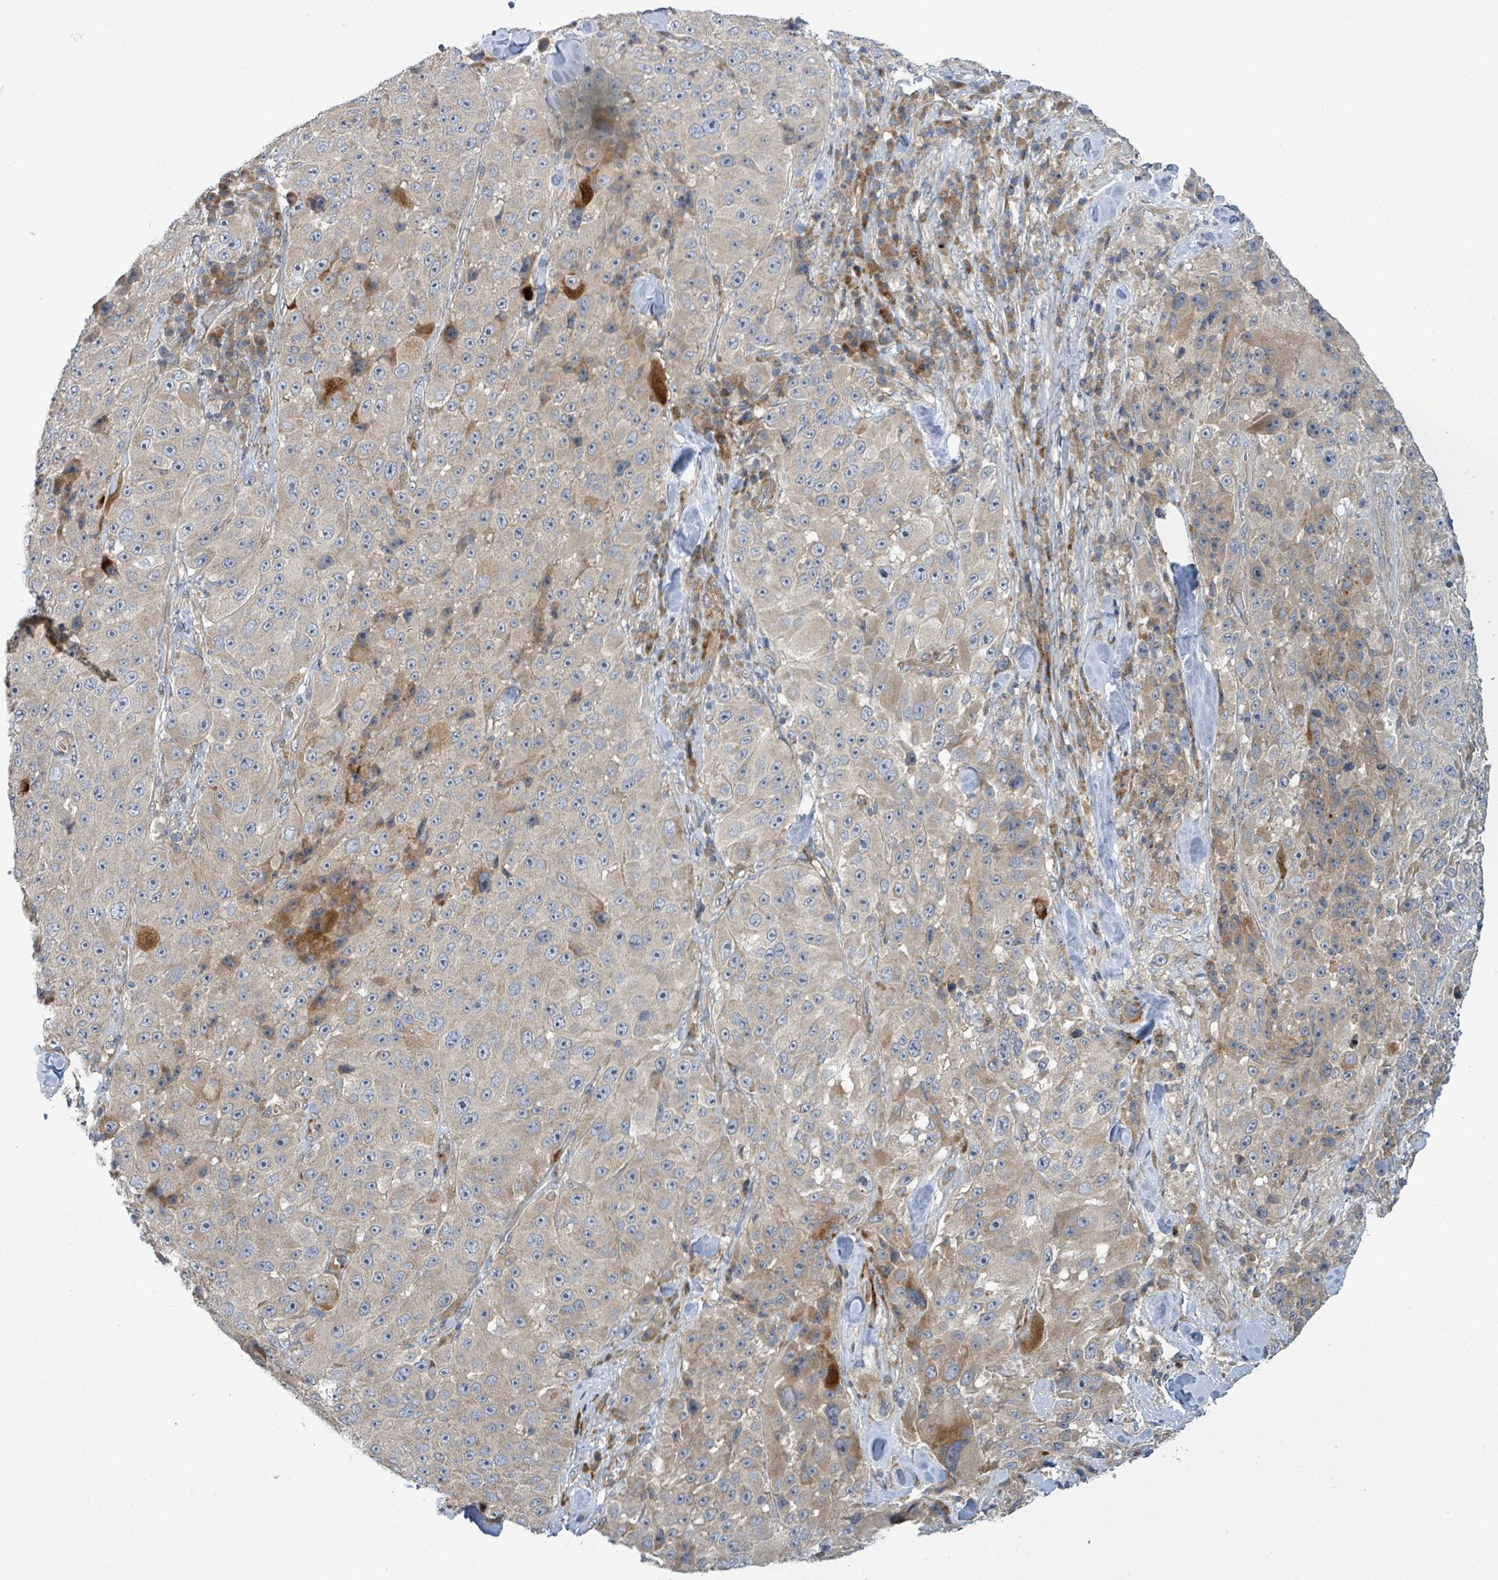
{"staining": {"intensity": "weak", "quantity": "25%-75%", "location": "cytoplasmic/membranous"}, "tissue": "melanoma", "cell_type": "Tumor cells", "image_type": "cancer", "snomed": [{"axis": "morphology", "description": "Malignant melanoma, Metastatic site"}, {"axis": "topography", "description": "Lymph node"}], "caption": "This is an image of immunohistochemistry (IHC) staining of malignant melanoma (metastatic site), which shows weak positivity in the cytoplasmic/membranous of tumor cells.", "gene": "CFAP210", "patient": {"sex": "male", "age": 62}}